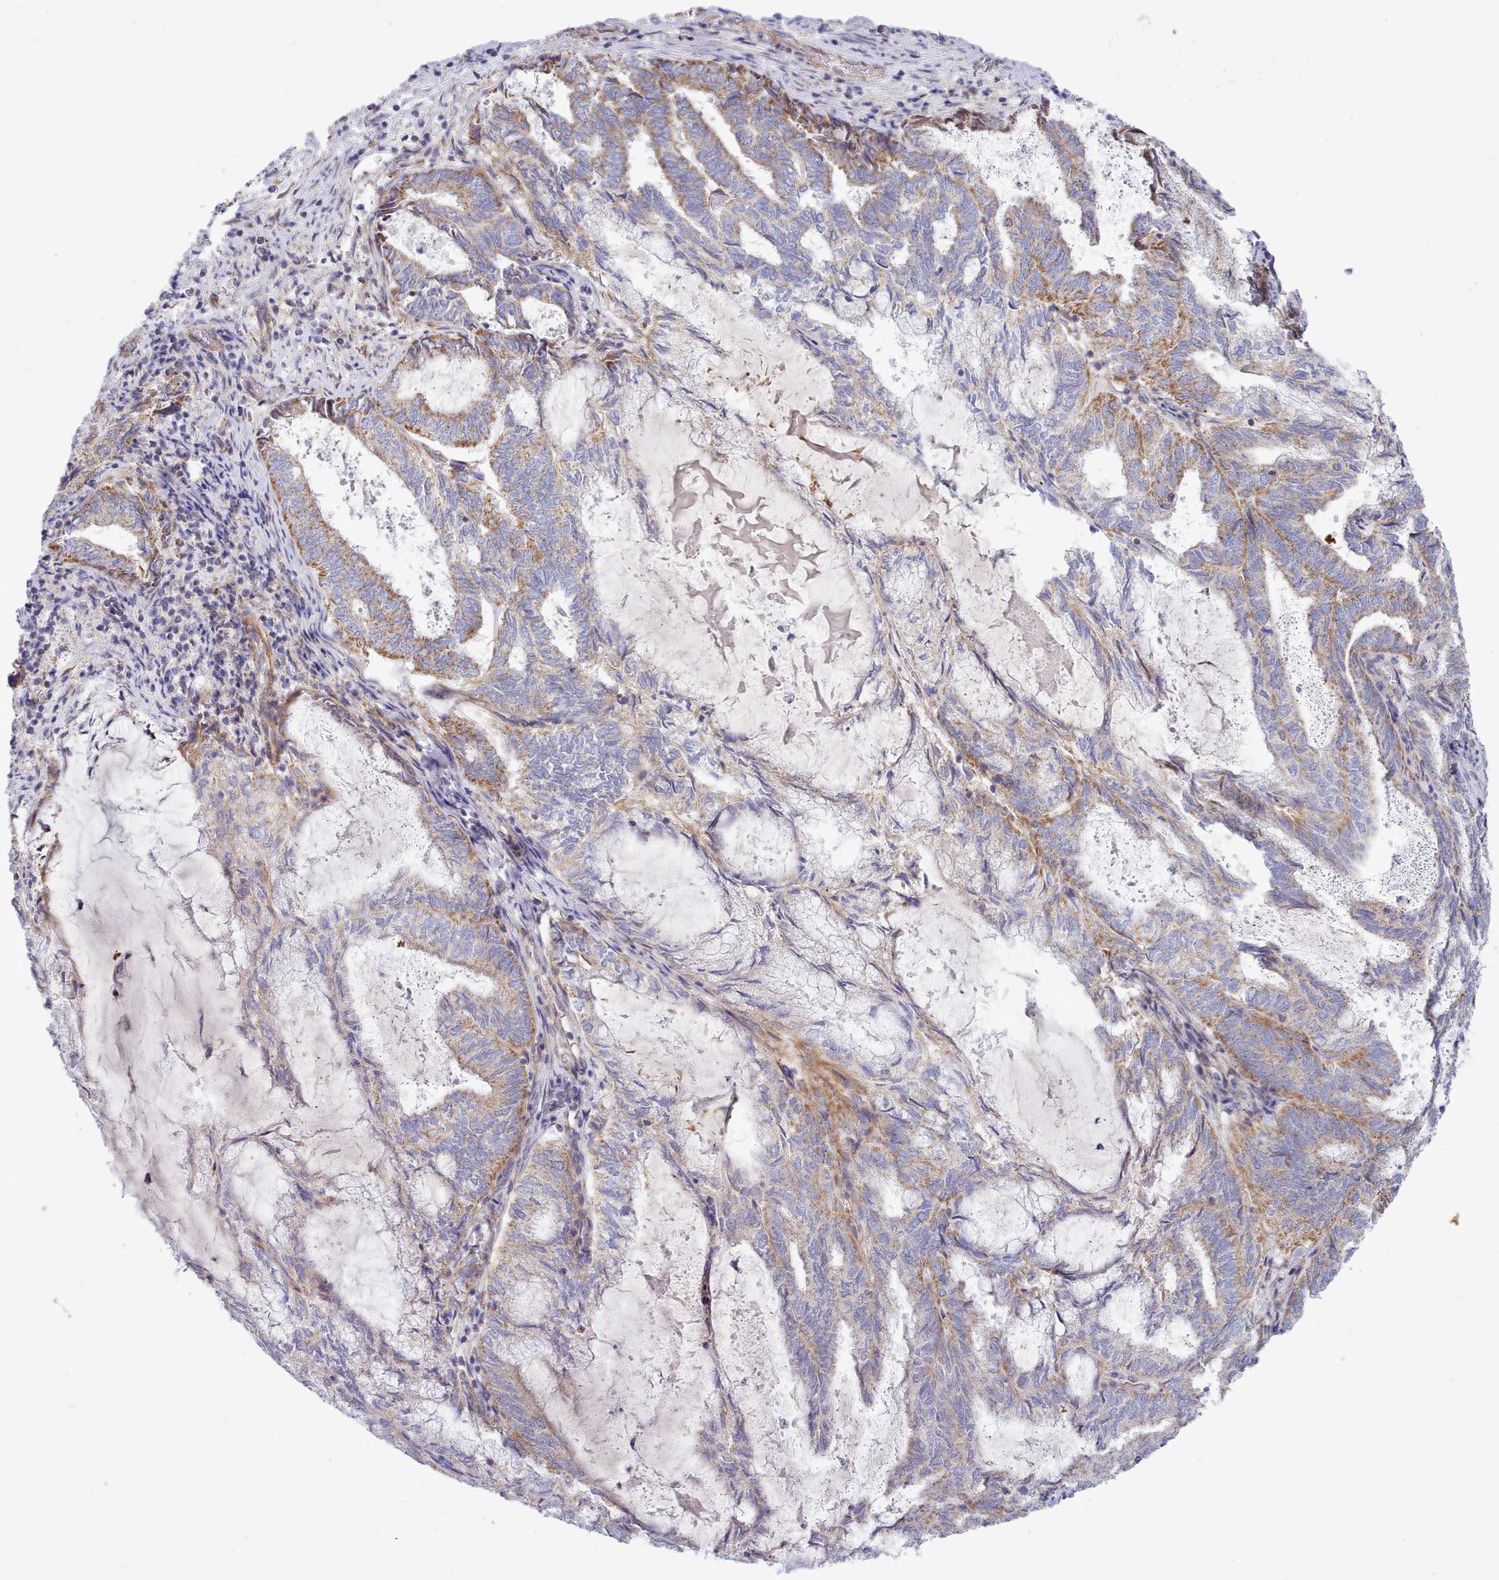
{"staining": {"intensity": "moderate", "quantity": "25%-75%", "location": "cytoplasmic/membranous"}, "tissue": "endometrial cancer", "cell_type": "Tumor cells", "image_type": "cancer", "snomed": [{"axis": "morphology", "description": "Adenocarcinoma, NOS"}, {"axis": "topography", "description": "Endometrium"}], "caption": "Tumor cells reveal moderate cytoplasmic/membranous staining in about 25%-75% of cells in endometrial cancer (adenocarcinoma). (DAB (3,3'-diaminobenzidine) = brown stain, brightfield microscopy at high magnification).", "gene": "MRPL21", "patient": {"sex": "female", "age": 80}}